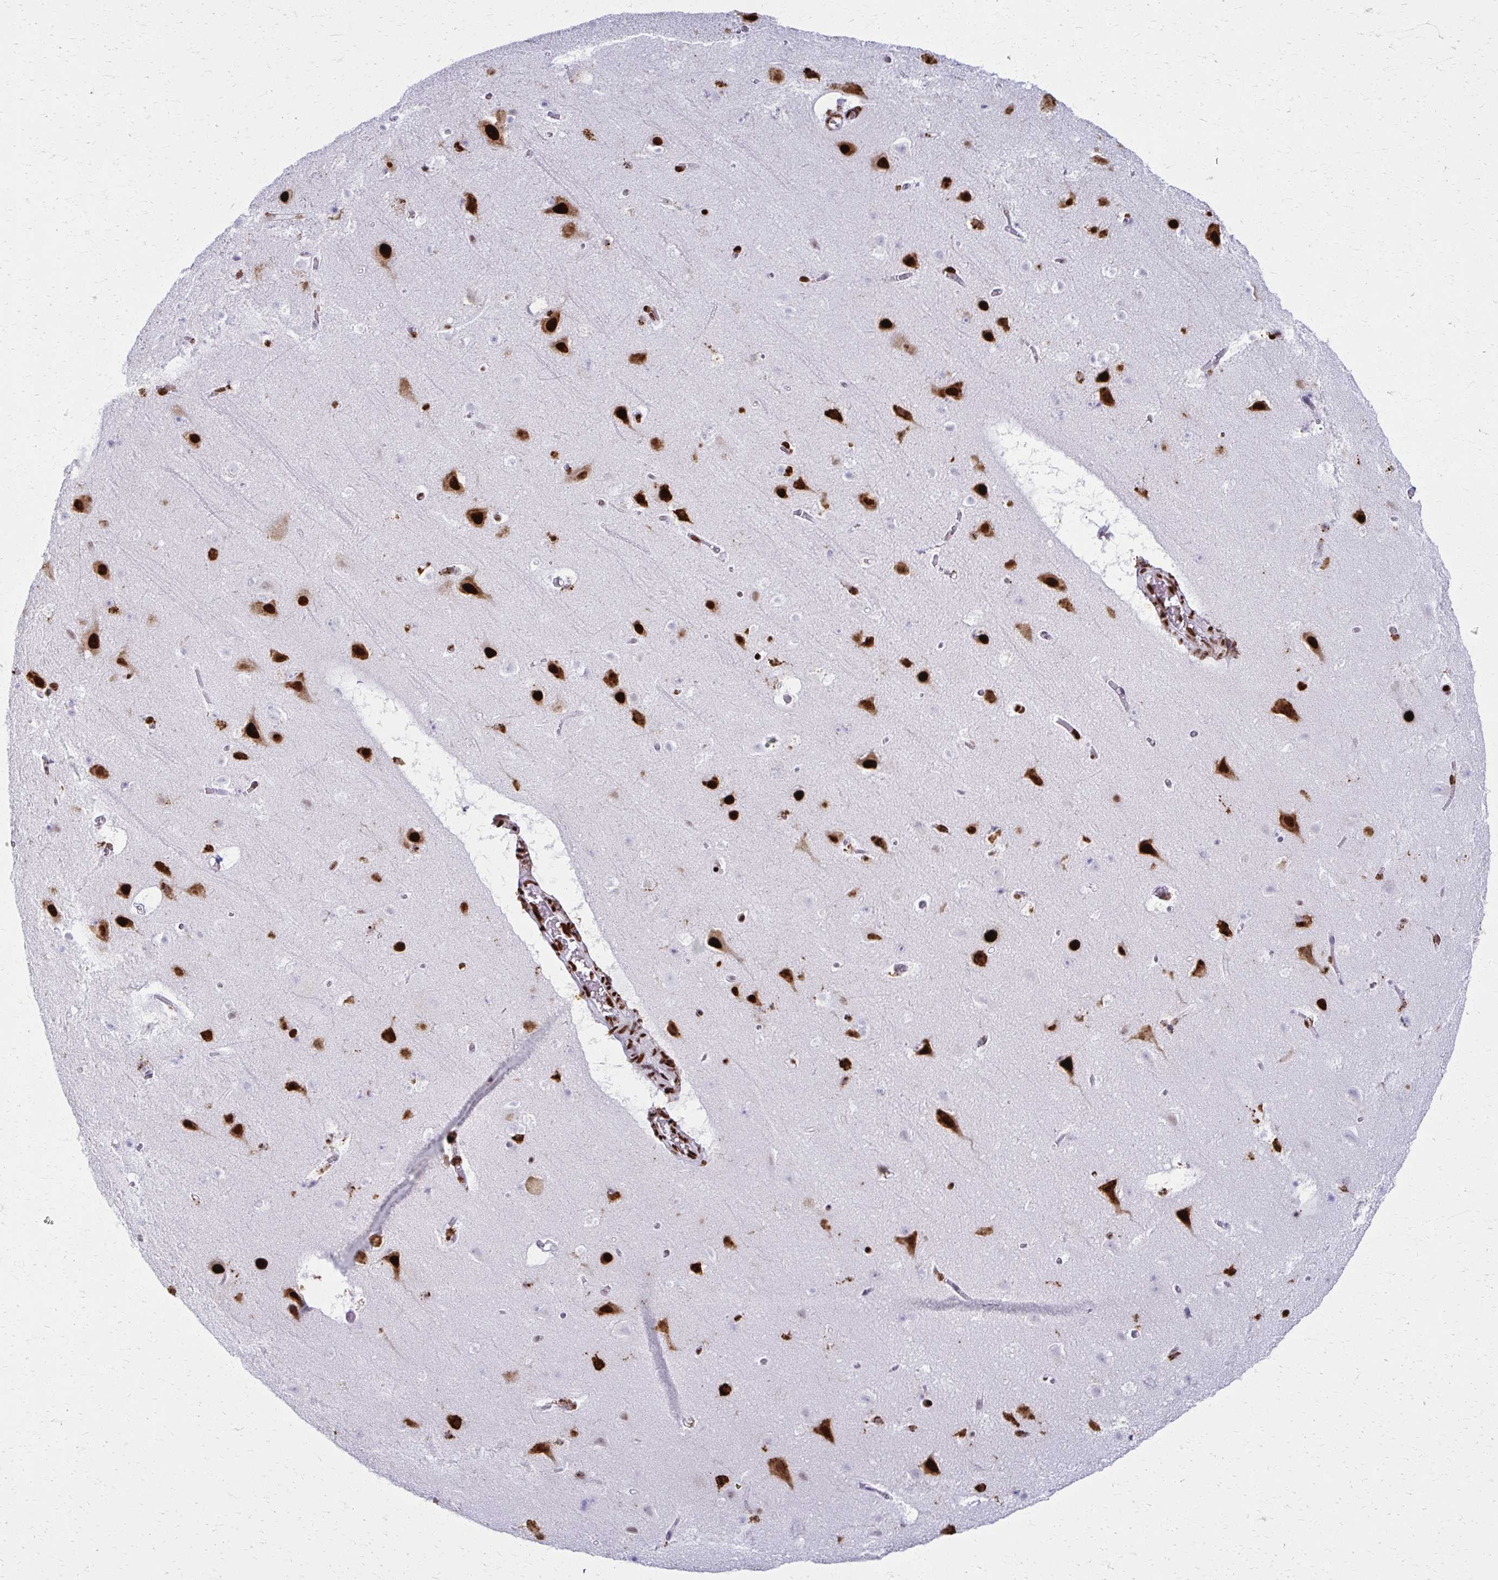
{"staining": {"intensity": "strong", "quantity": "25%-75%", "location": "nuclear"}, "tissue": "cerebral cortex", "cell_type": "Endothelial cells", "image_type": "normal", "snomed": [{"axis": "morphology", "description": "Normal tissue, NOS"}, {"axis": "topography", "description": "Cerebral cortex"}], "caption": "IHC of unremarkable human cerebral cortex demonstrates high levels of strong nuclear expression in approximately 25%-75% of endothelial cells.", "gene": "NONO", "patient": {"sex": "female", "age": 42}}